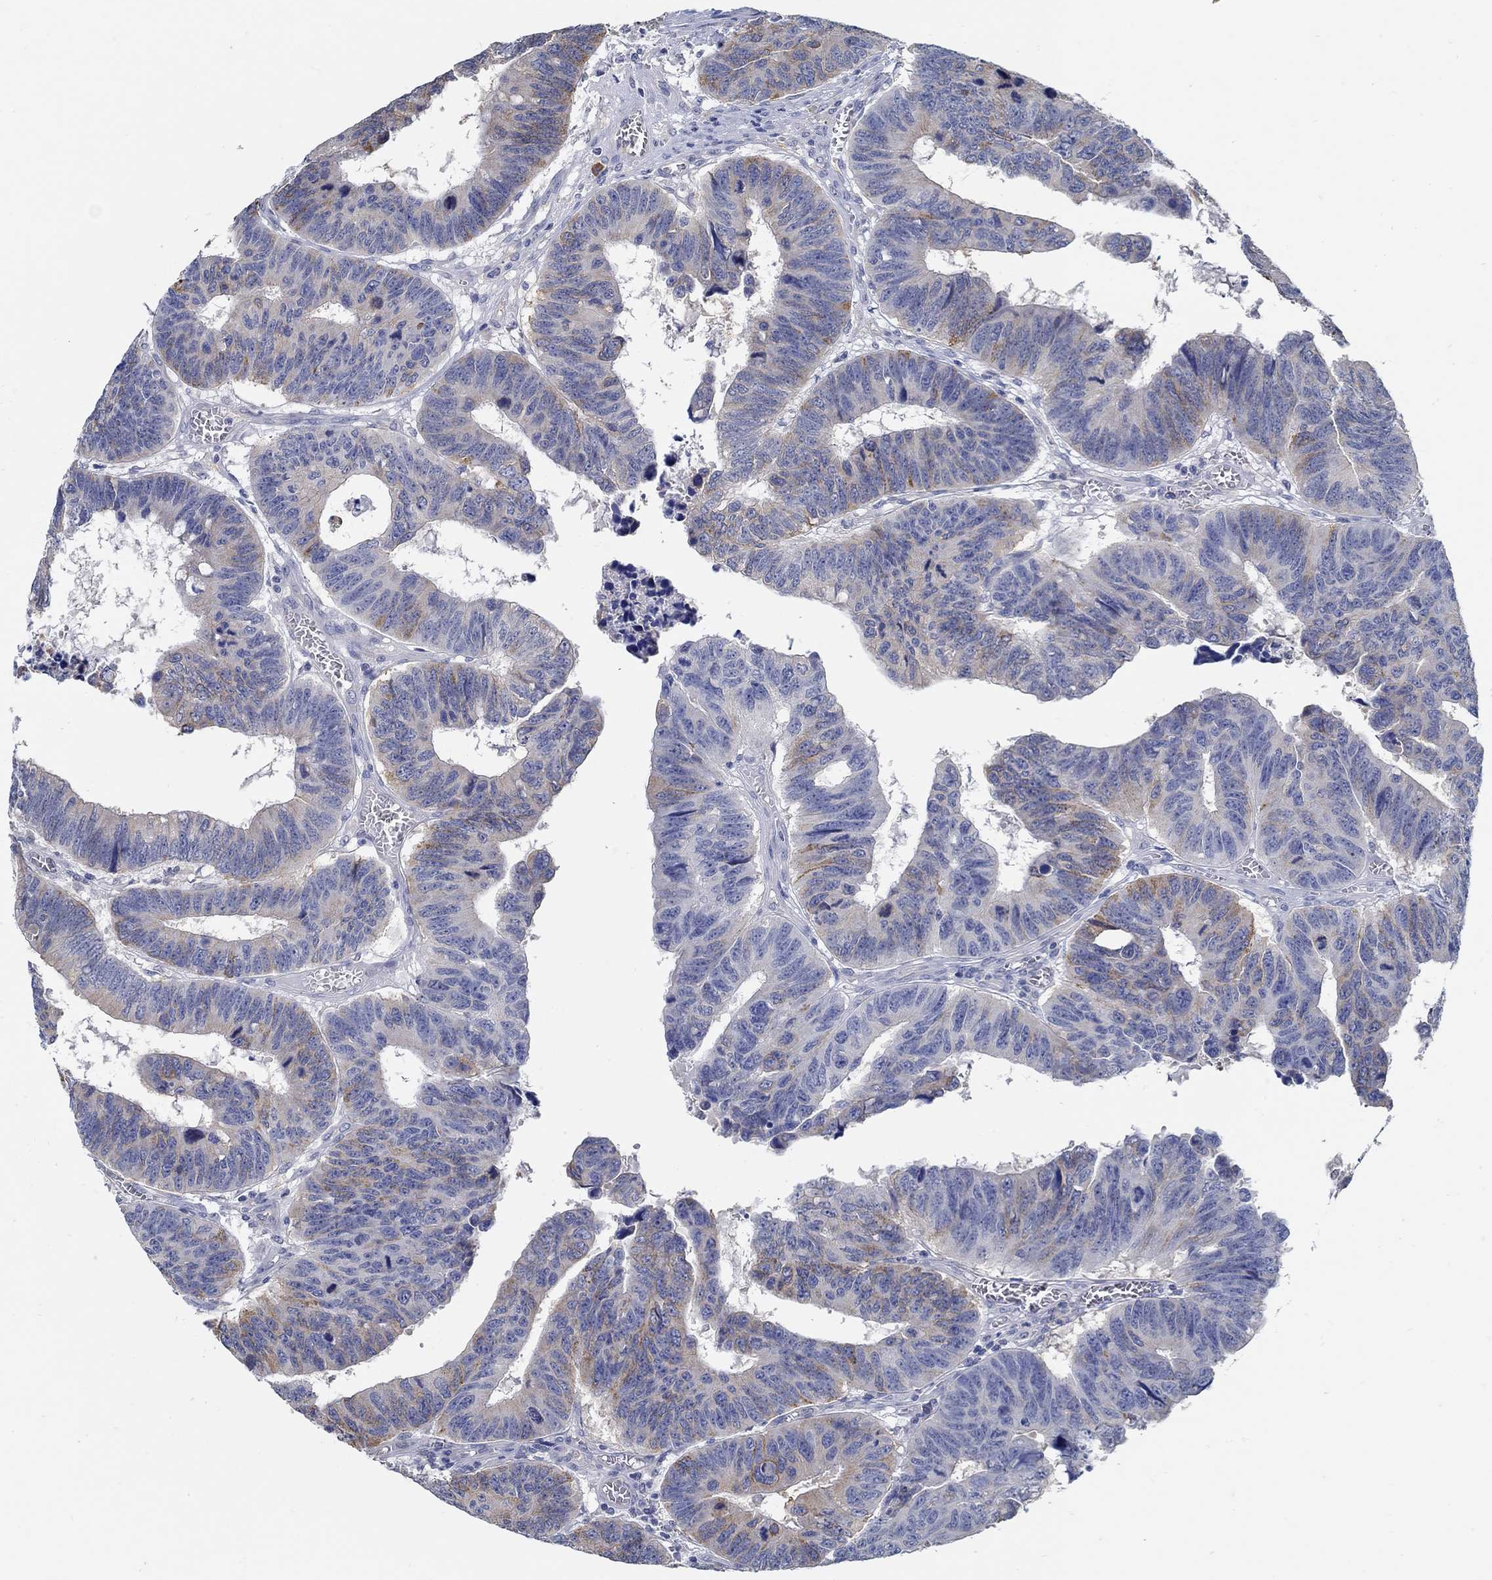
{"staining": {"intensity": "moderate", "quantity": "<25%", "location": "cytoplasmic/membranous"}, "tissue": "colorectal cancer", "cell_type": "Tumor cells", "image_type": "cancer", "snomed": [{"axis": "morphology", "description": "Adenocarcinoma, NOS"}, {"axis": "topography", "description": "Appendix"}, {"axis": "topography", "description": "Colon"}, {"axis": "topography", "description": "Cecum"}, {"axis": "topography", "description": "Colon asc"}], "caption": "Immunohistochemical staining of colorectal cancer (adenocarcinoma) exhibits low levels of moderate cytoplasmic/membranous expression in about <25% of tumor cells.", "gene": "PCDH11X", "patient": {"sex": "female", "age": 85}}